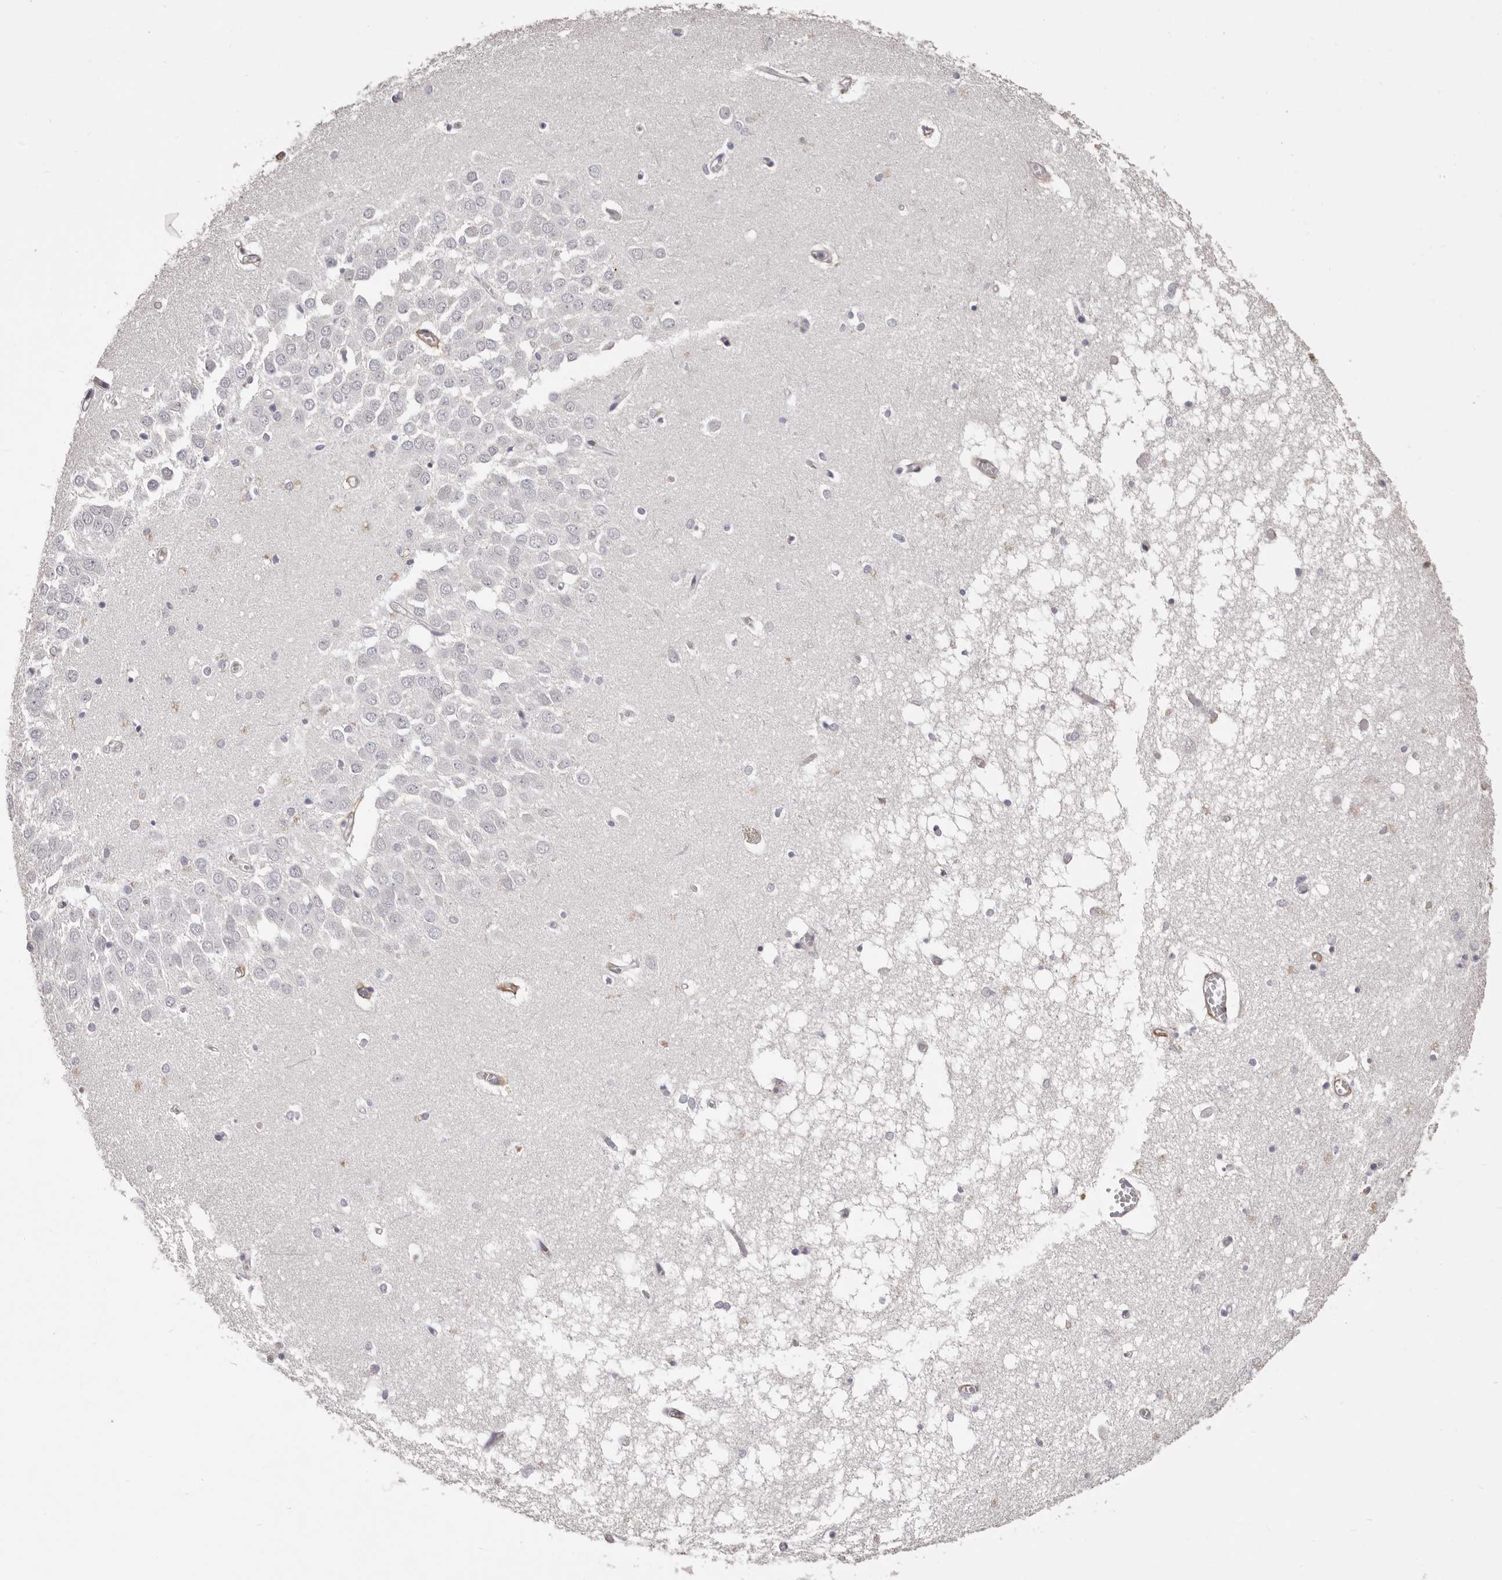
{"staining": {"intensity": "negative", "quantity": "none", "location": "none"}, "tissue": "hippocampus", "cell_type": "Glial cells", "image_type": "normal", "snomed": [{"axis": "morphology", "description": "Normal tissue, NOS"}, {"axis": "topography", "description": "Hippocampus"}], "caption": "The photomicrograph displays no staining of glial cells in benign hippocampus.", "gene": "COL6A1", "patient": {"sex": "male", "age": 70}}